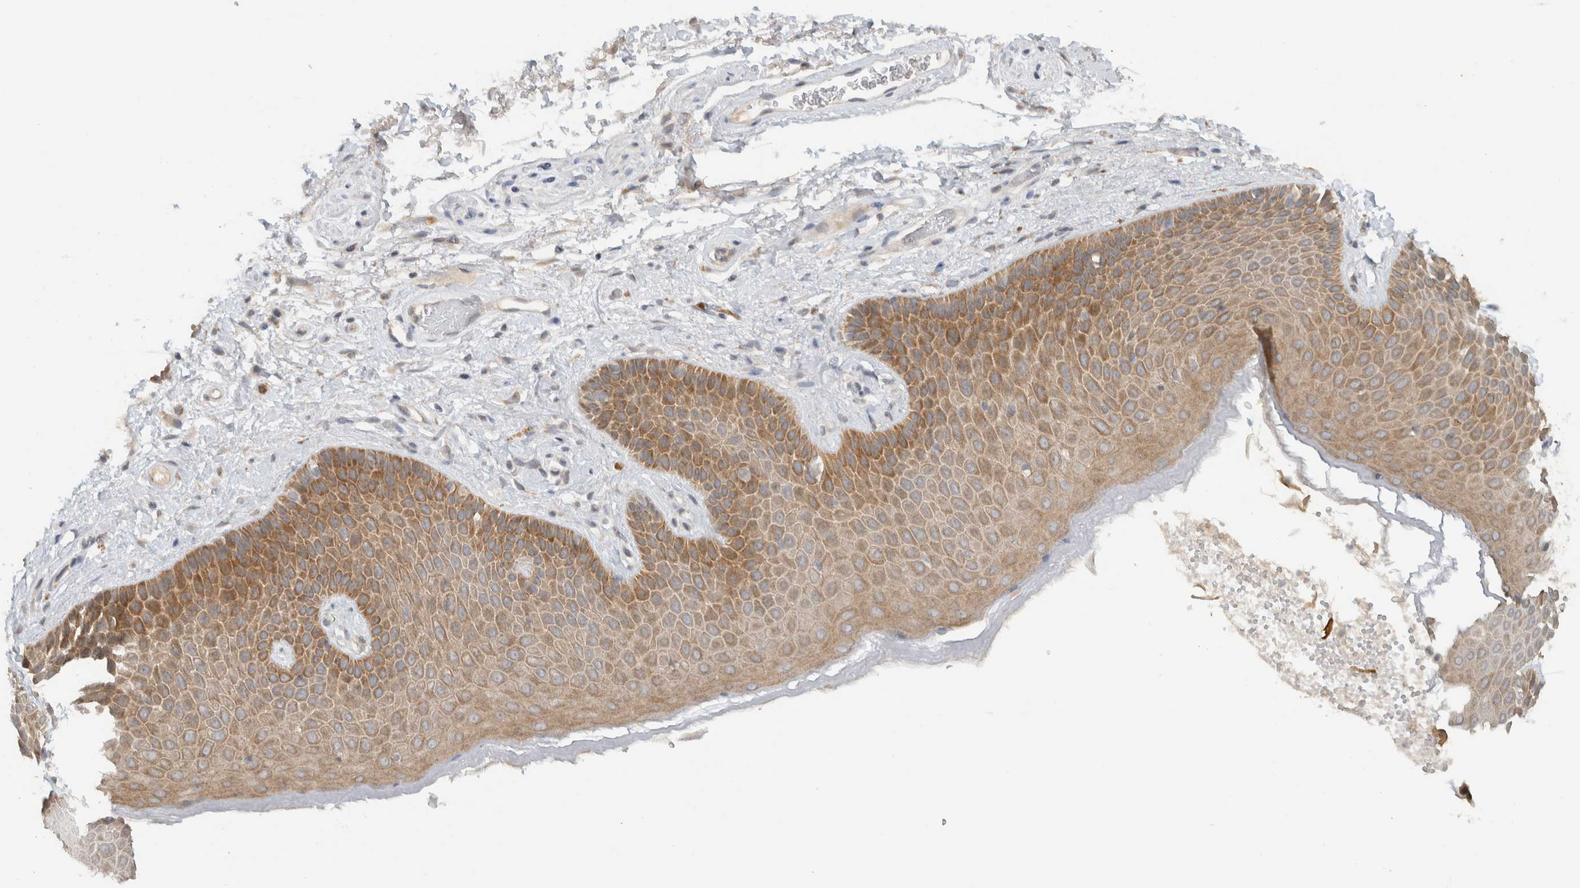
{"staining": {"intensity": "moderate", "quantity": "25%-75%", "location": "cytoplasmic/membranous"}, "tissue": "skin", "cell_type": "Epidermal cells", "image_type": "normal", "snomed": [{"axis": "morphology", "description": "Normal tissue, NOS"}, {"axis": "topography", "description": "Anal"}], "caption": "Immunohistochemical staining of benign human skin demonstrates medium levels of moderate cytoplasmic/membranous positivity in about 25%-75% of epidermal cells. The staining was performed using DAB to visualize the protein expression in brown, while the nuclei were stained in blue with hematoxylin (Magnification: 20x).", "gene": "ERCC6L2", "patient": {"sex": "male", "age": 74}}